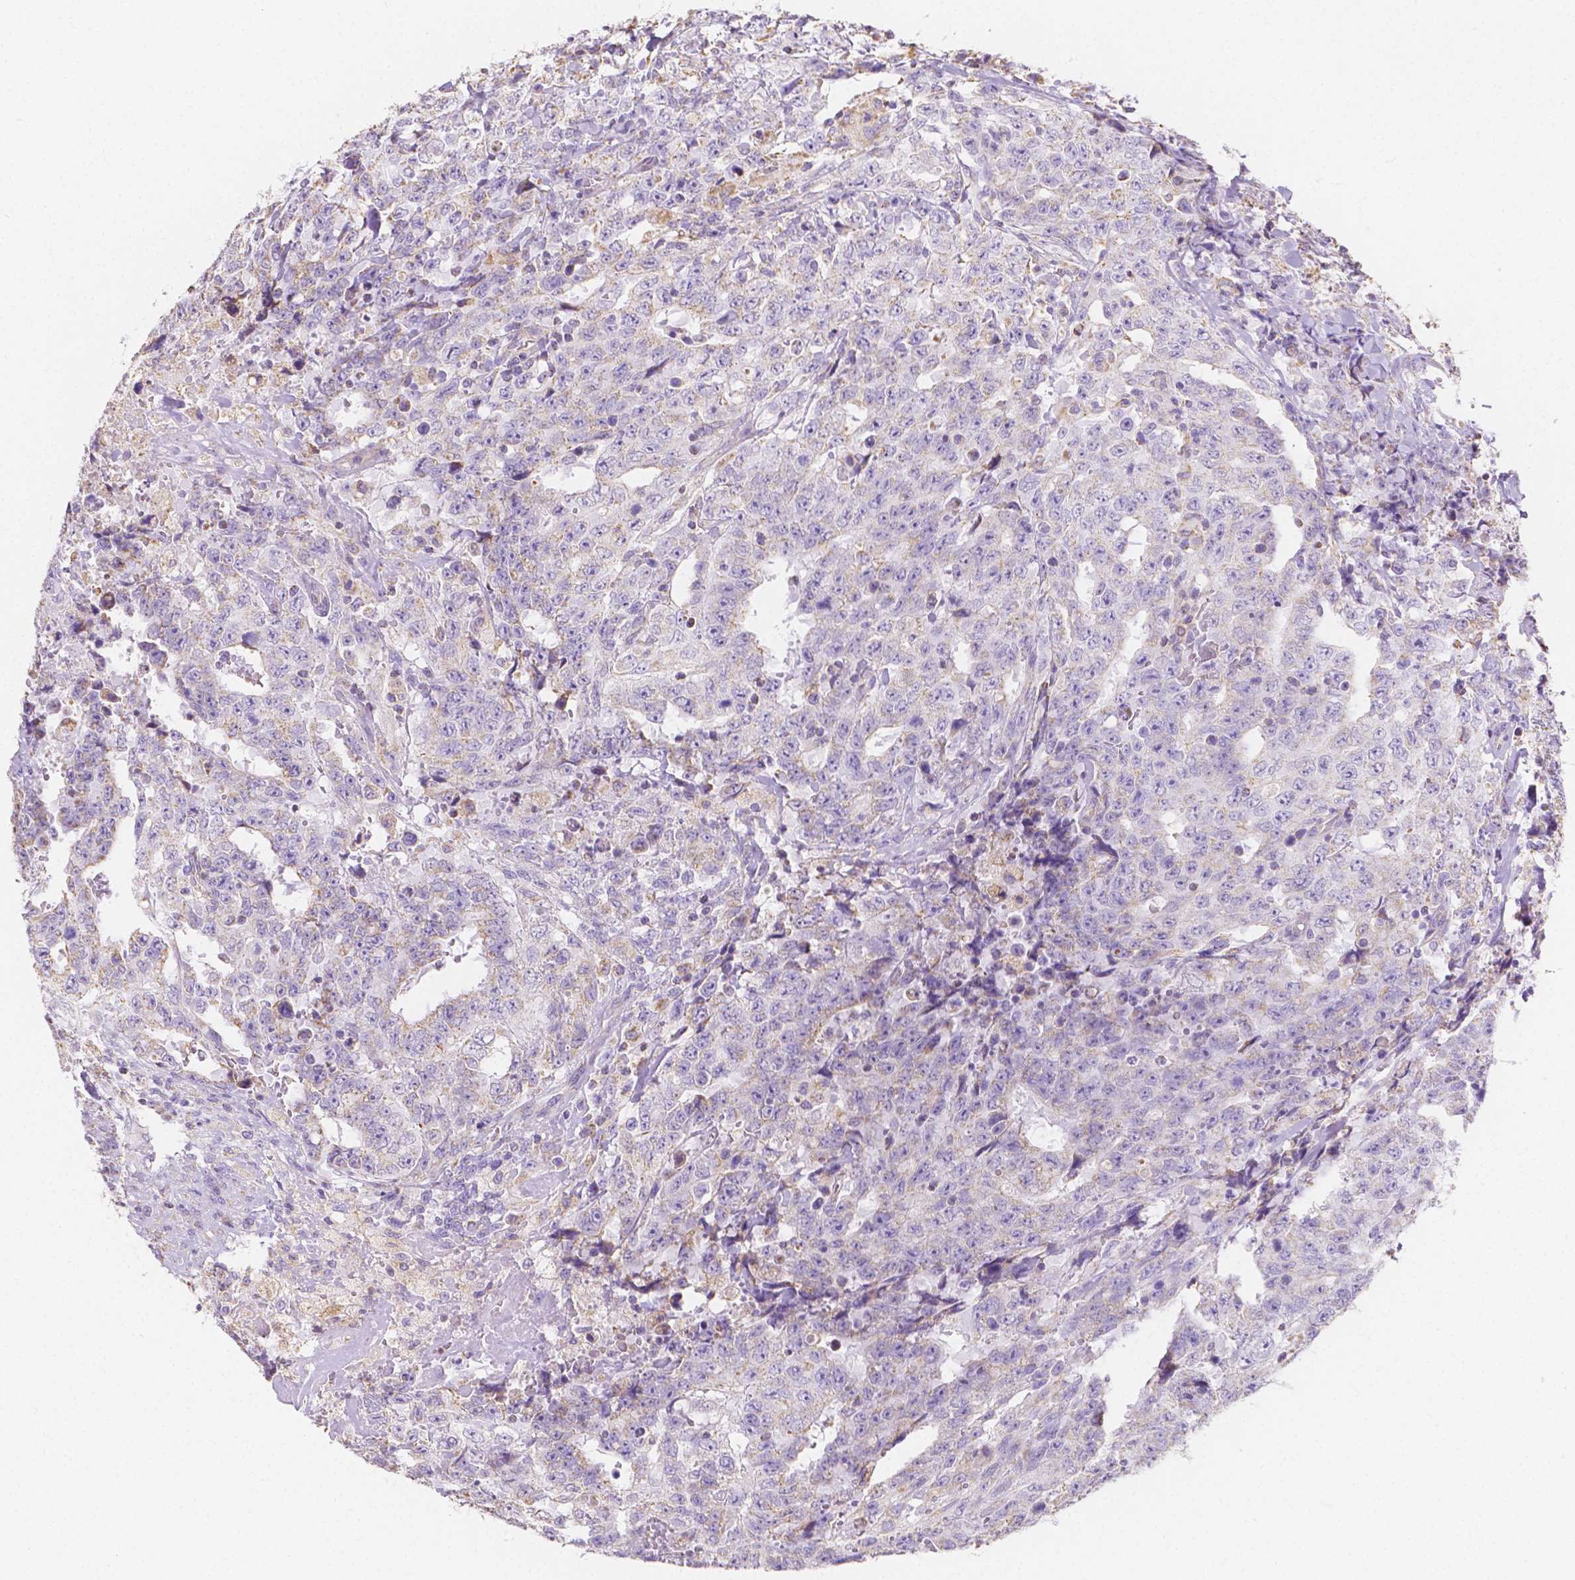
{"staining": {"intensity": "weak", "quantity": "<25%", "location": "cytoplasmic/membranous"}, "tissue": "testis cancer", "cell_type": "Tumor cells", "image_type": "cancer", "snomed": [{"axis": "morphology", "description": "Carcinoma, Embryonal, NOS"}, {"axis": "topography", "description": "Testis"}], "caption": "An image of testis cancer stained for a protein reveals no brown staining in tumor cells.", "gene": "TMEM130", "patient": {"sex": "male", "age": 24}}